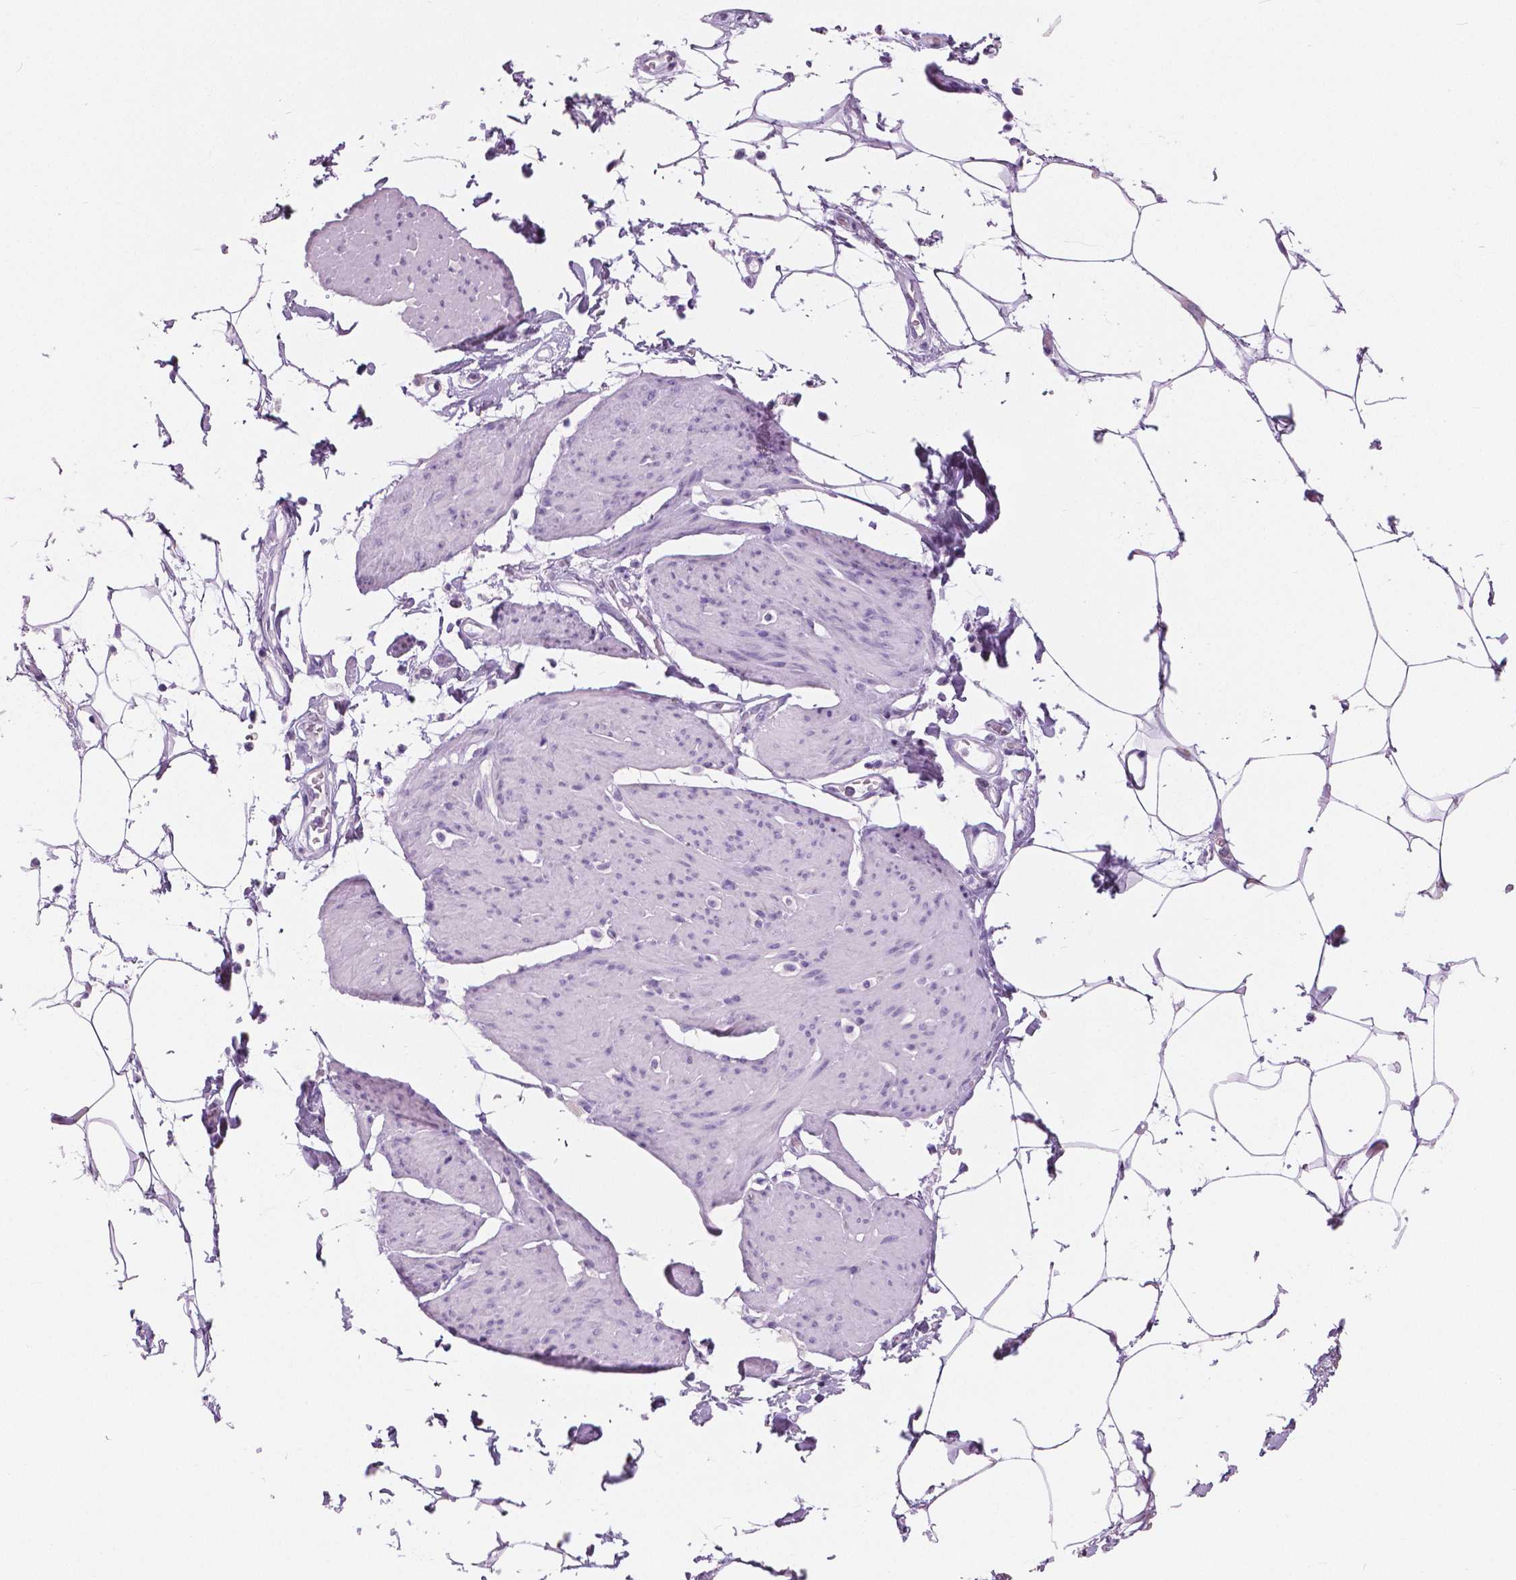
{"staining": {"intensity": "negative", "quantity": "none", "location": "none"}, "tissue": "smooth muscle", "cell_type": "Smooth muscle cells", "image_type": "normal", "snomed": [{"axis": "morphology", "description": "Normal tissue, NOS"}, {"axis": "topography", "description": "Adipose tissue"}, {"axis": "topography", "description": "Smooth muscle"}, {"axis": "topography", "description": "Peripheral nerve tissue"}], "caption": "Immunohistochemistry histopathology image of normal smooth muscle: smooth muscle stained with DAB (3,3'-diaminobenzidine) exhibits no significant protein positivity in smooth muscle cells.", "gene": "SFTPD", "patient": {"sex": "male", "age": 83}}